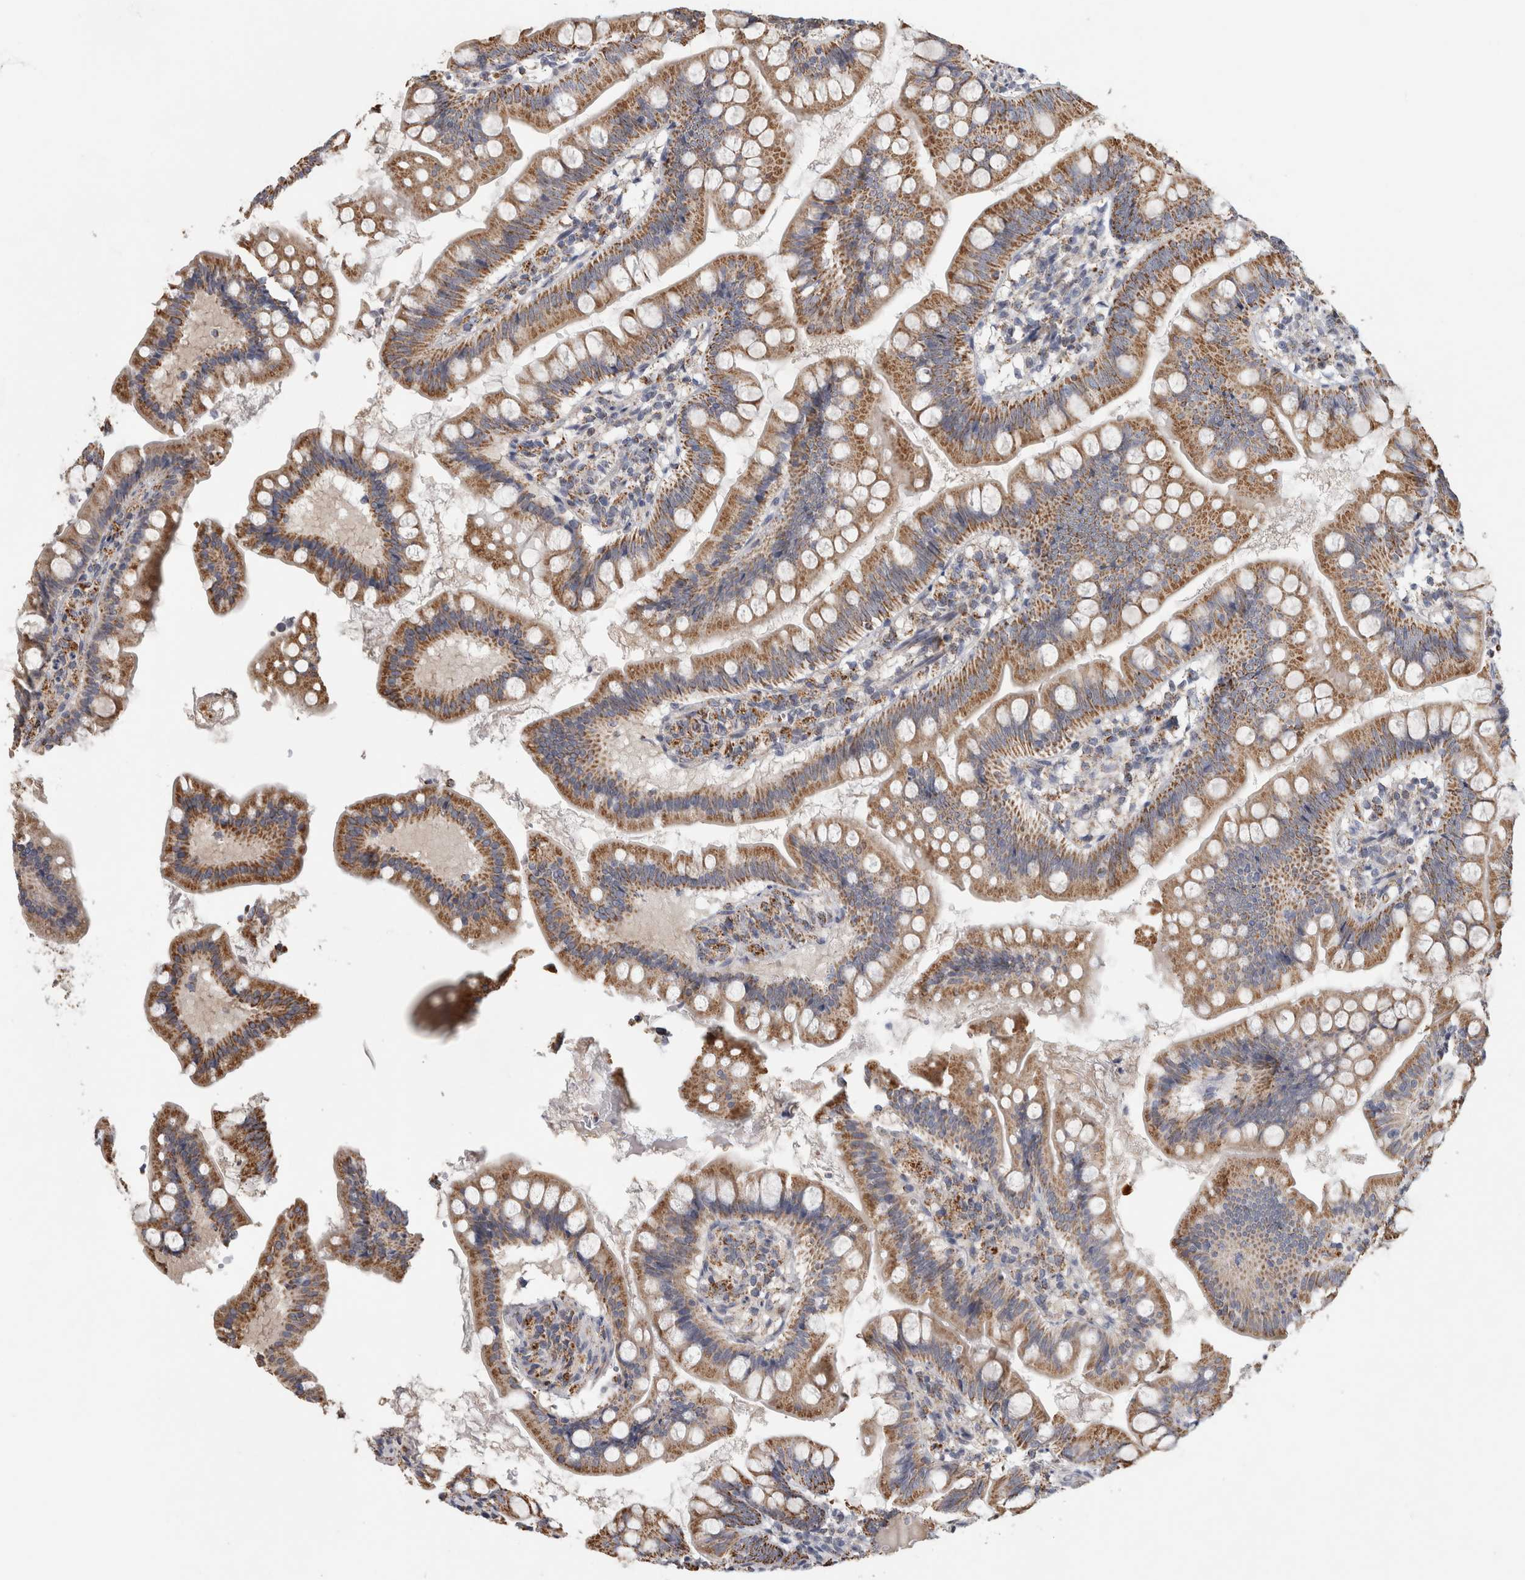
{"staining": {"intensity": "moderate", "quantity": ">75%", "location": "cytoplasmic/membranous"}, "tissue": "small intestine", "cell_type": "Glandular cells", "image_type": "normal", "snomed": [{"axis": "morphology", "description": "Normal tissue, NOS"}, {"axis": "topography", "description": "Small intestine"}], "caption": "Human small intestine stained with a brown dye reveals moderate cytoplasmic/membranous positive staining in about >75% of glandular cells.", "gene": "ST8SIA1", "patient": {"sex": "male", "age": 7}}